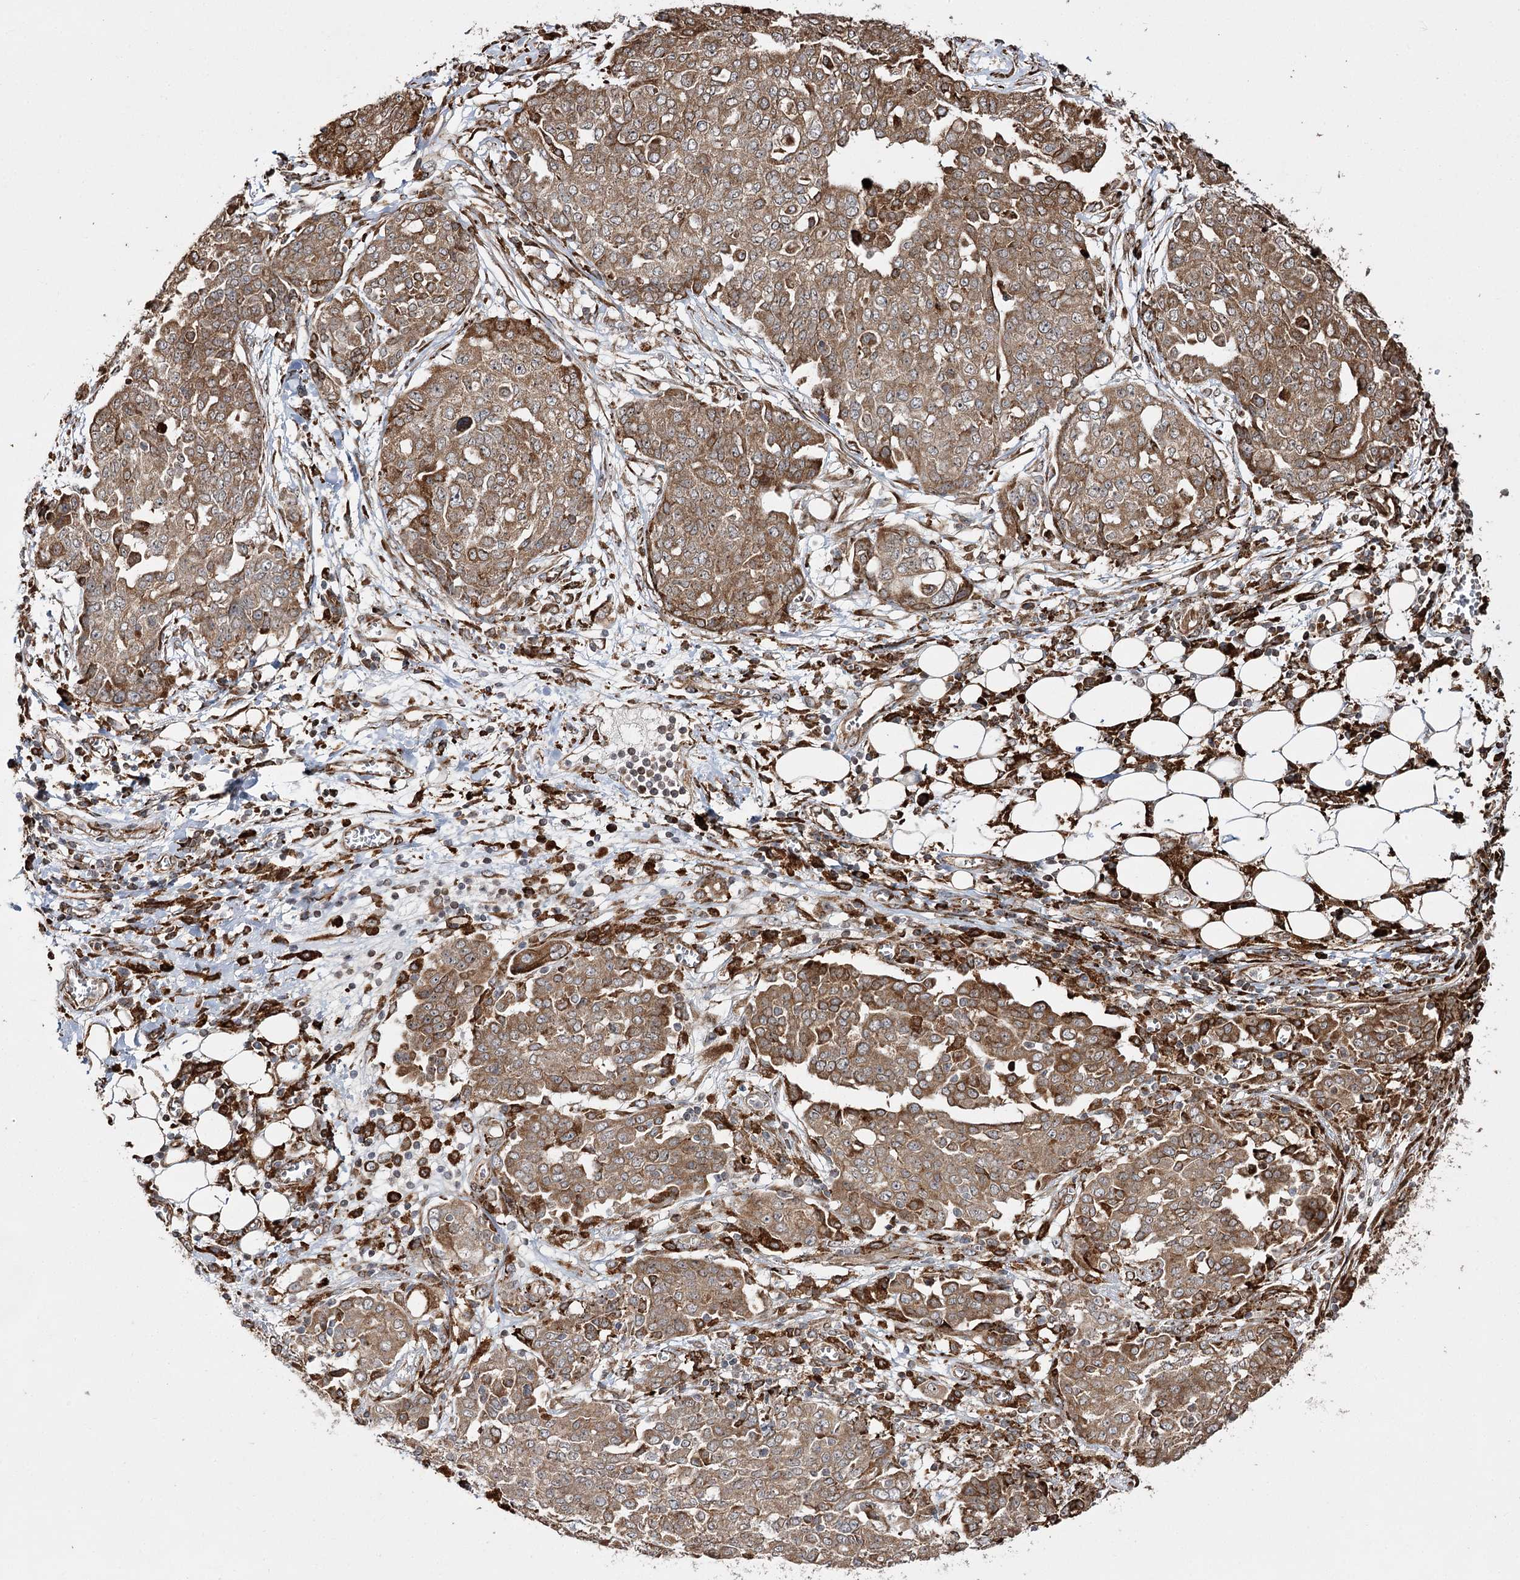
{"staining": {"intensity": "moderate", "quantity": ">75%", "location": "cytoplasmic/membranous"}, "tissue": "ovarian cancer", "cell_type": "Tumor cells", "image_type": "cancer", "snomed": [{"axis": "morphology", "description": "Cystadenocarcinoma, serous, NOS"}, {"axis": "topography", "description": "Soft tissue"}, {"axis": "topography", "description": "Ovary"}], "caption": "The photomicrograph shows a brown stain indicating the presence of a protein in the cytoplasmic/membranous of tumor cells in ovarian serous cystadenocarcinoma.", "gene": "FANCL", "patient": {"sex": "female", "age": 57}}